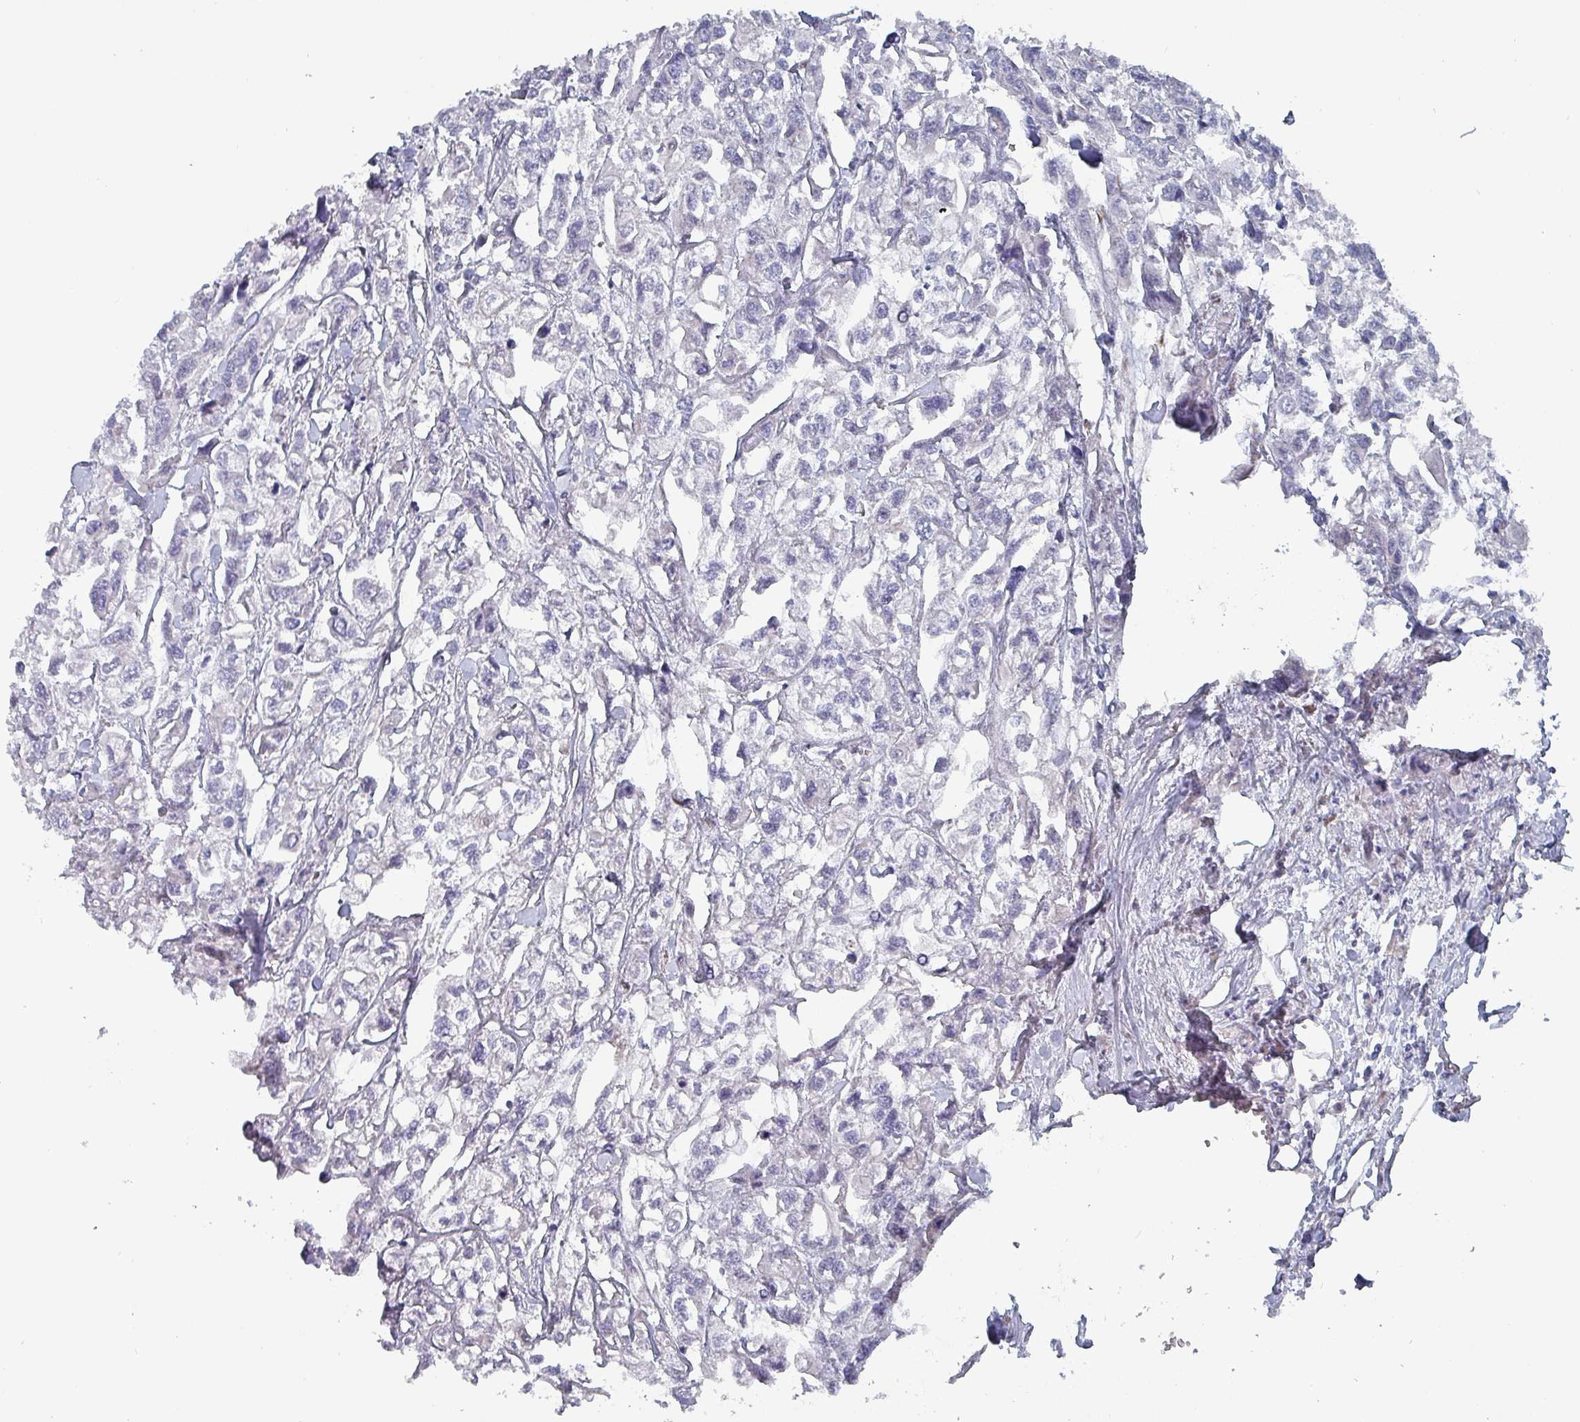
{"staining": {"intensity": "negative", "quantity": "none", "location": "none"}, "tissue": "urothelial cancer", "cell_type": "Tumor cells", "image_type": "cancer", "snomed": [{"axis": "morphology", "description": "Urothelial carcinoma, High grade"}, {"axis": "topography", "description": "Urinary bladder"}], "caption": "Histopathology image shows no significant protein staining in tumor cells of urothelial carcinoma (high-grade).", "gene": "DRD5", "patient": {"sex": "male", "age": 67}}